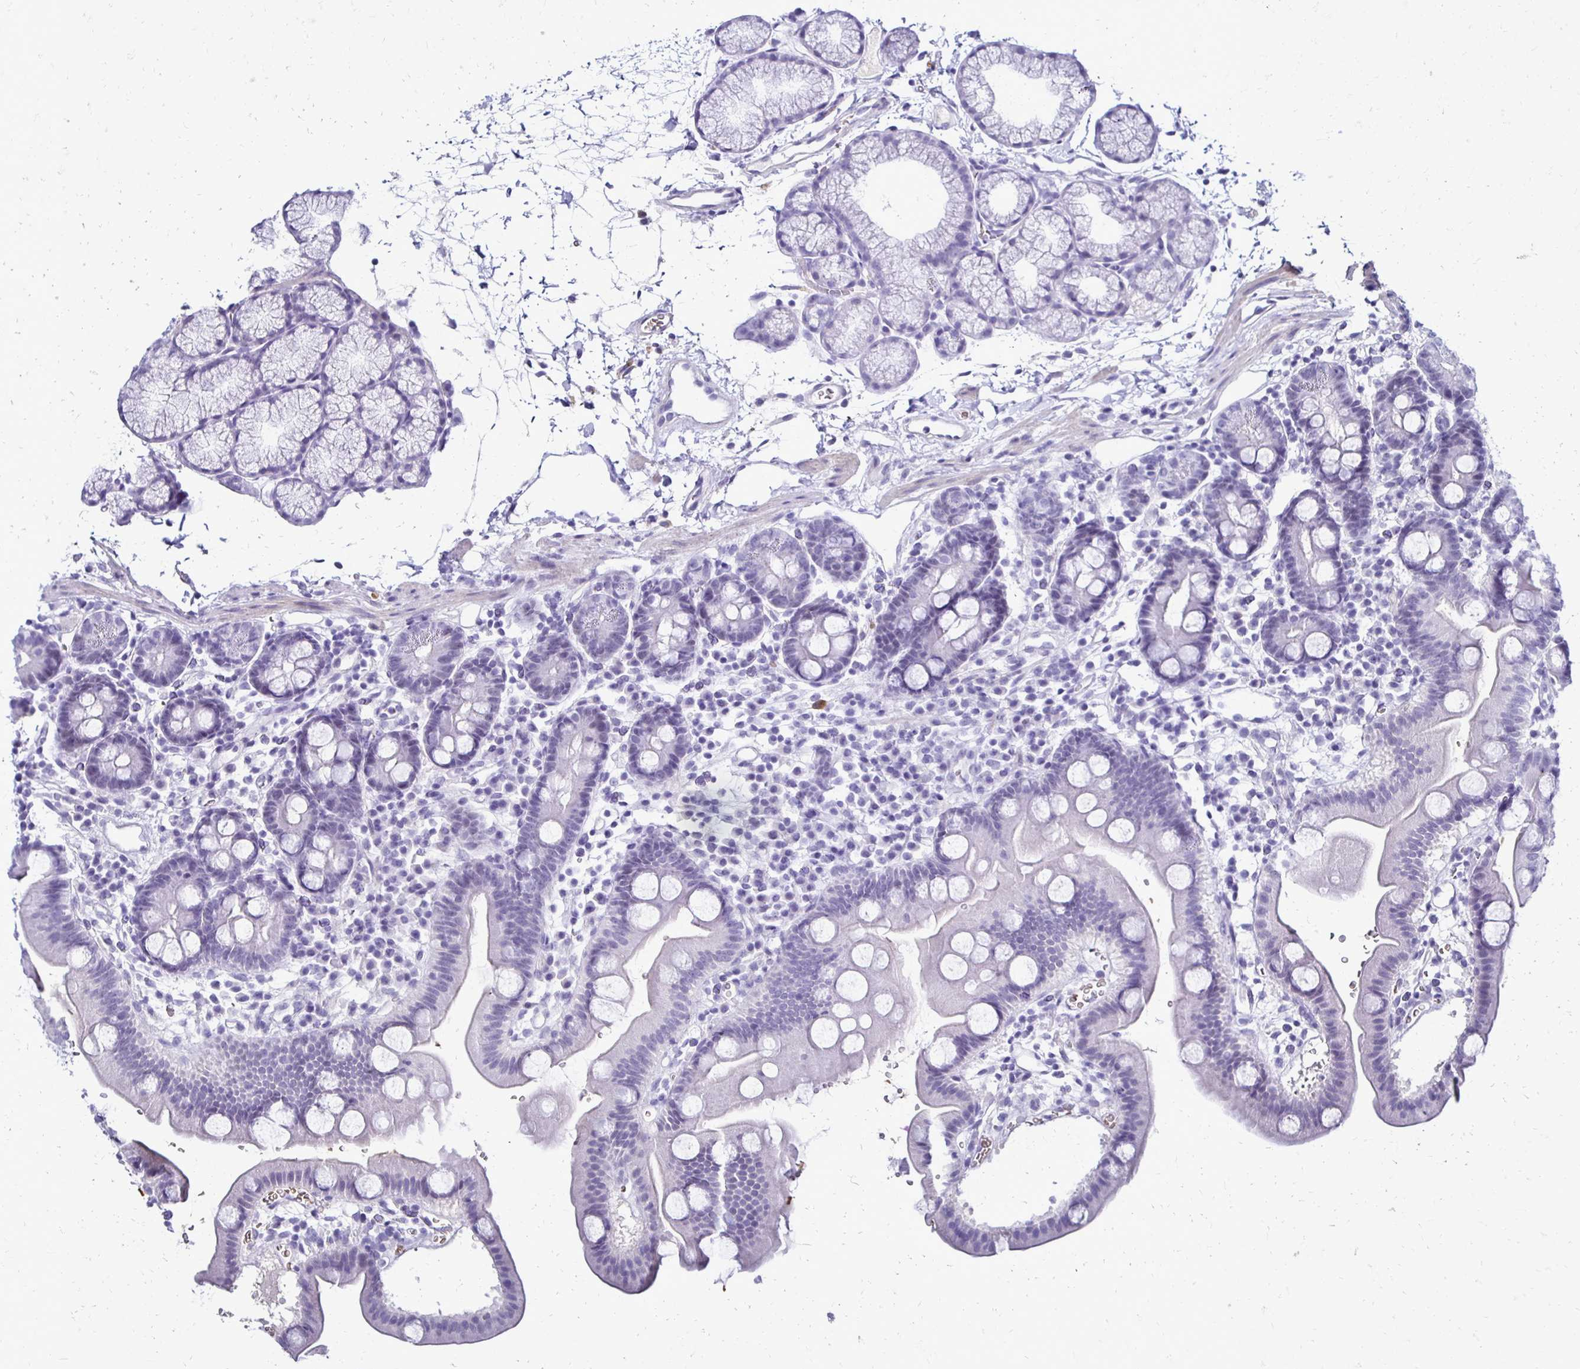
{"staining": {"intensity": "negative", "quantity": "none", "location": "none"}, "tissue": "duodenum", "cell_type": "Glandular cells", "image_type": "normal", "snomed": [{"axis": "morphology", "description": "Normal tissue, NOS"}, {"axis": "topography", "description": "Duodenum"}], "caption": "A histopathology image of duodenum stained for a protein shows no brown staining in glandular cells. (DAB IHC with hematoxylin counter stain).", "gene": "RHBDL3", "patient": {"sex": "male", "age": 59}}